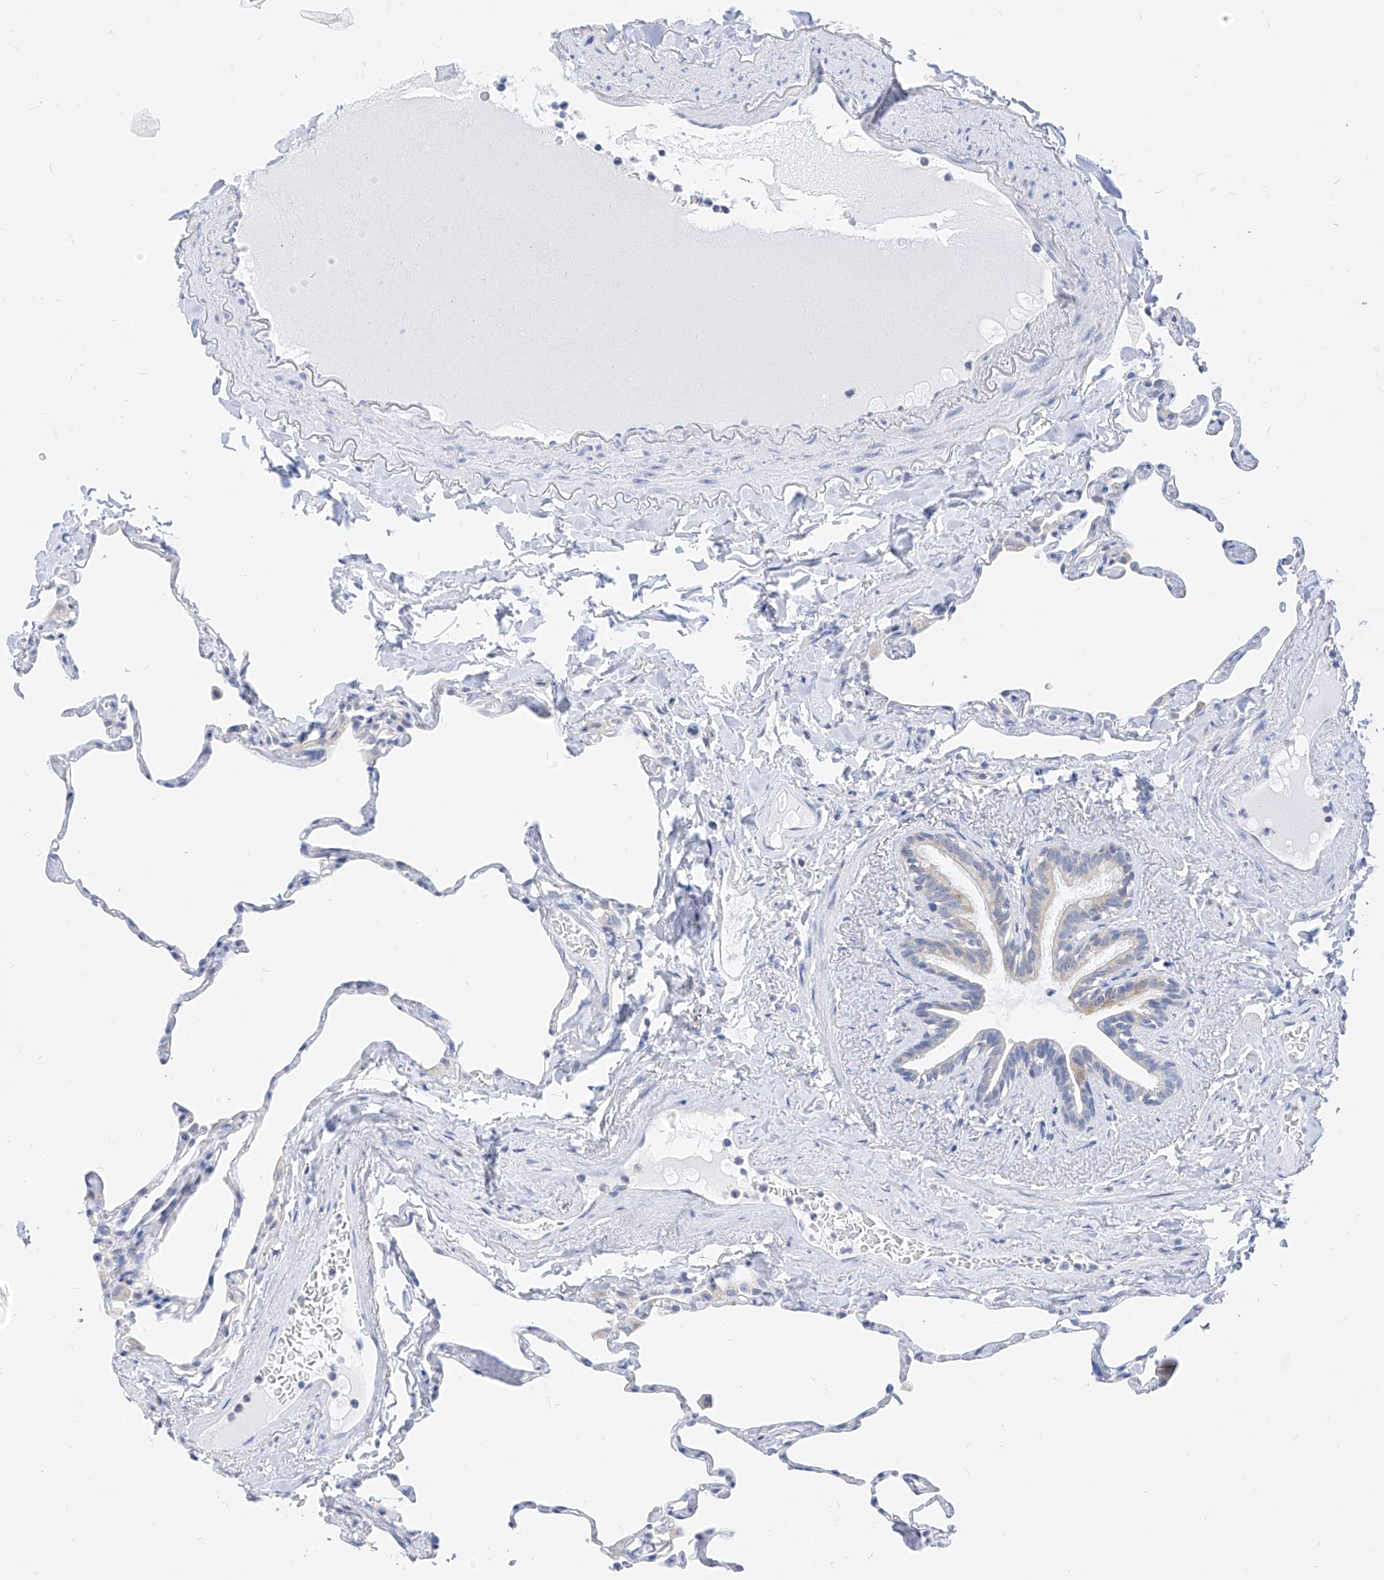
{"staining": {"intensity": "negative", "quantity": "none", "location": "none"}, "tissue": "lung", "cell_type": "Alveolar cells", "image_type": "normal", "snomed": [{"axis": "morphology", "description": "Normal tissue, NOS"}, {"axis": "topography", "description": "Lung"}], "caption": "IHC of normal lung displays no staining in alveolar cells.", "gene": "ZZEF1", "patient": {"sex": "male", "age": 65}}